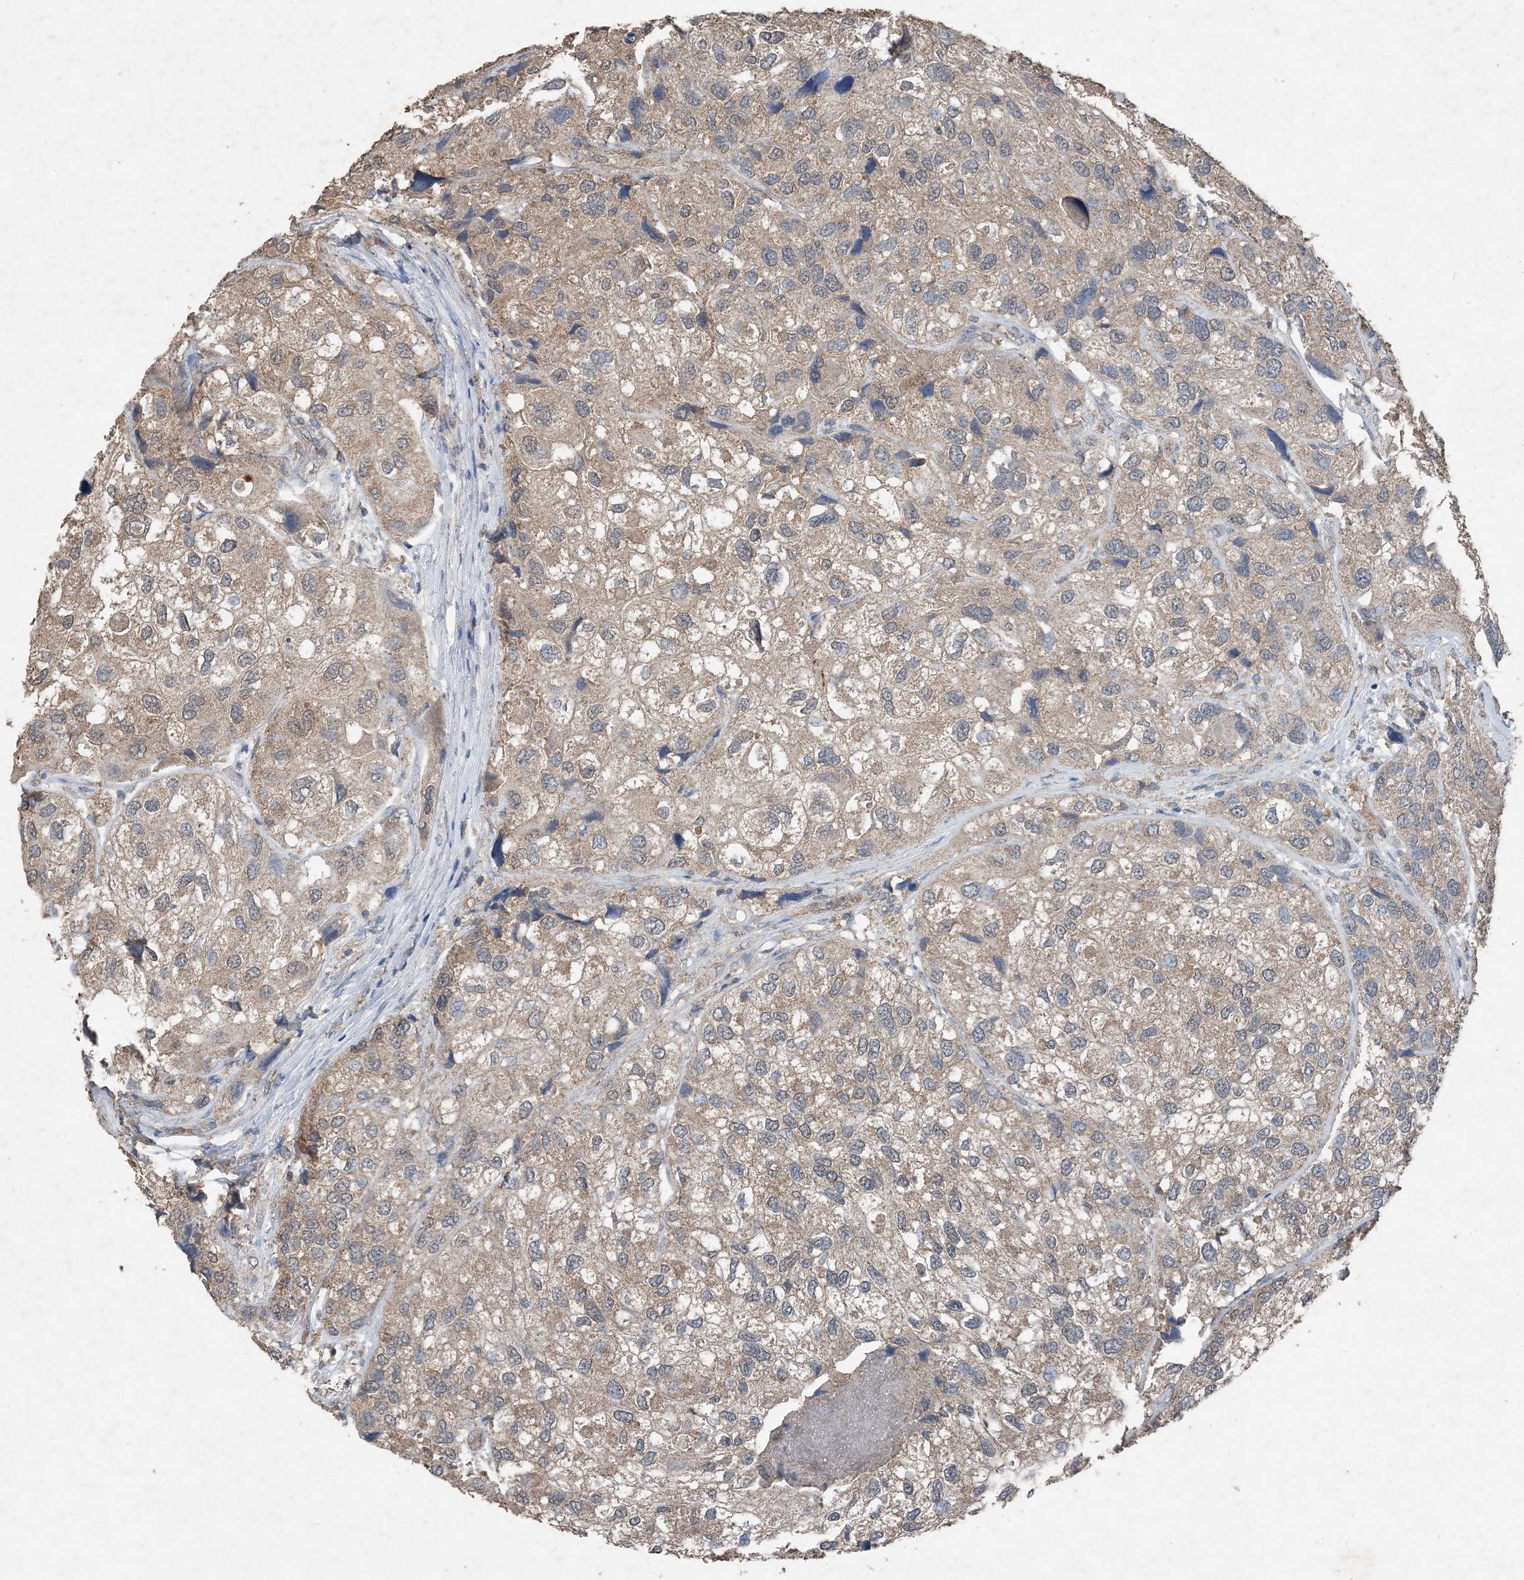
{"staining": {"intensity": "weak", "quantity": ">75%", "location": "cytoplasmic/membranous"}, "tissue": "urothelial cancer", "cell_type": "Tumor cells", "image_type": "cancer", "snomed": [{"axis": "morphology", "description": "Urothelial carcinoma, High grade"}, {"axis": "topography", "description": "Urinary bladder"}], "caption": "Protein expression analysis of urothelial cancer shows weak cytoplasmic/membranous staining in approximately >75% of tumor cells.", "gene": "FCN3", "patient": {"sex": "female", "age": 64}}